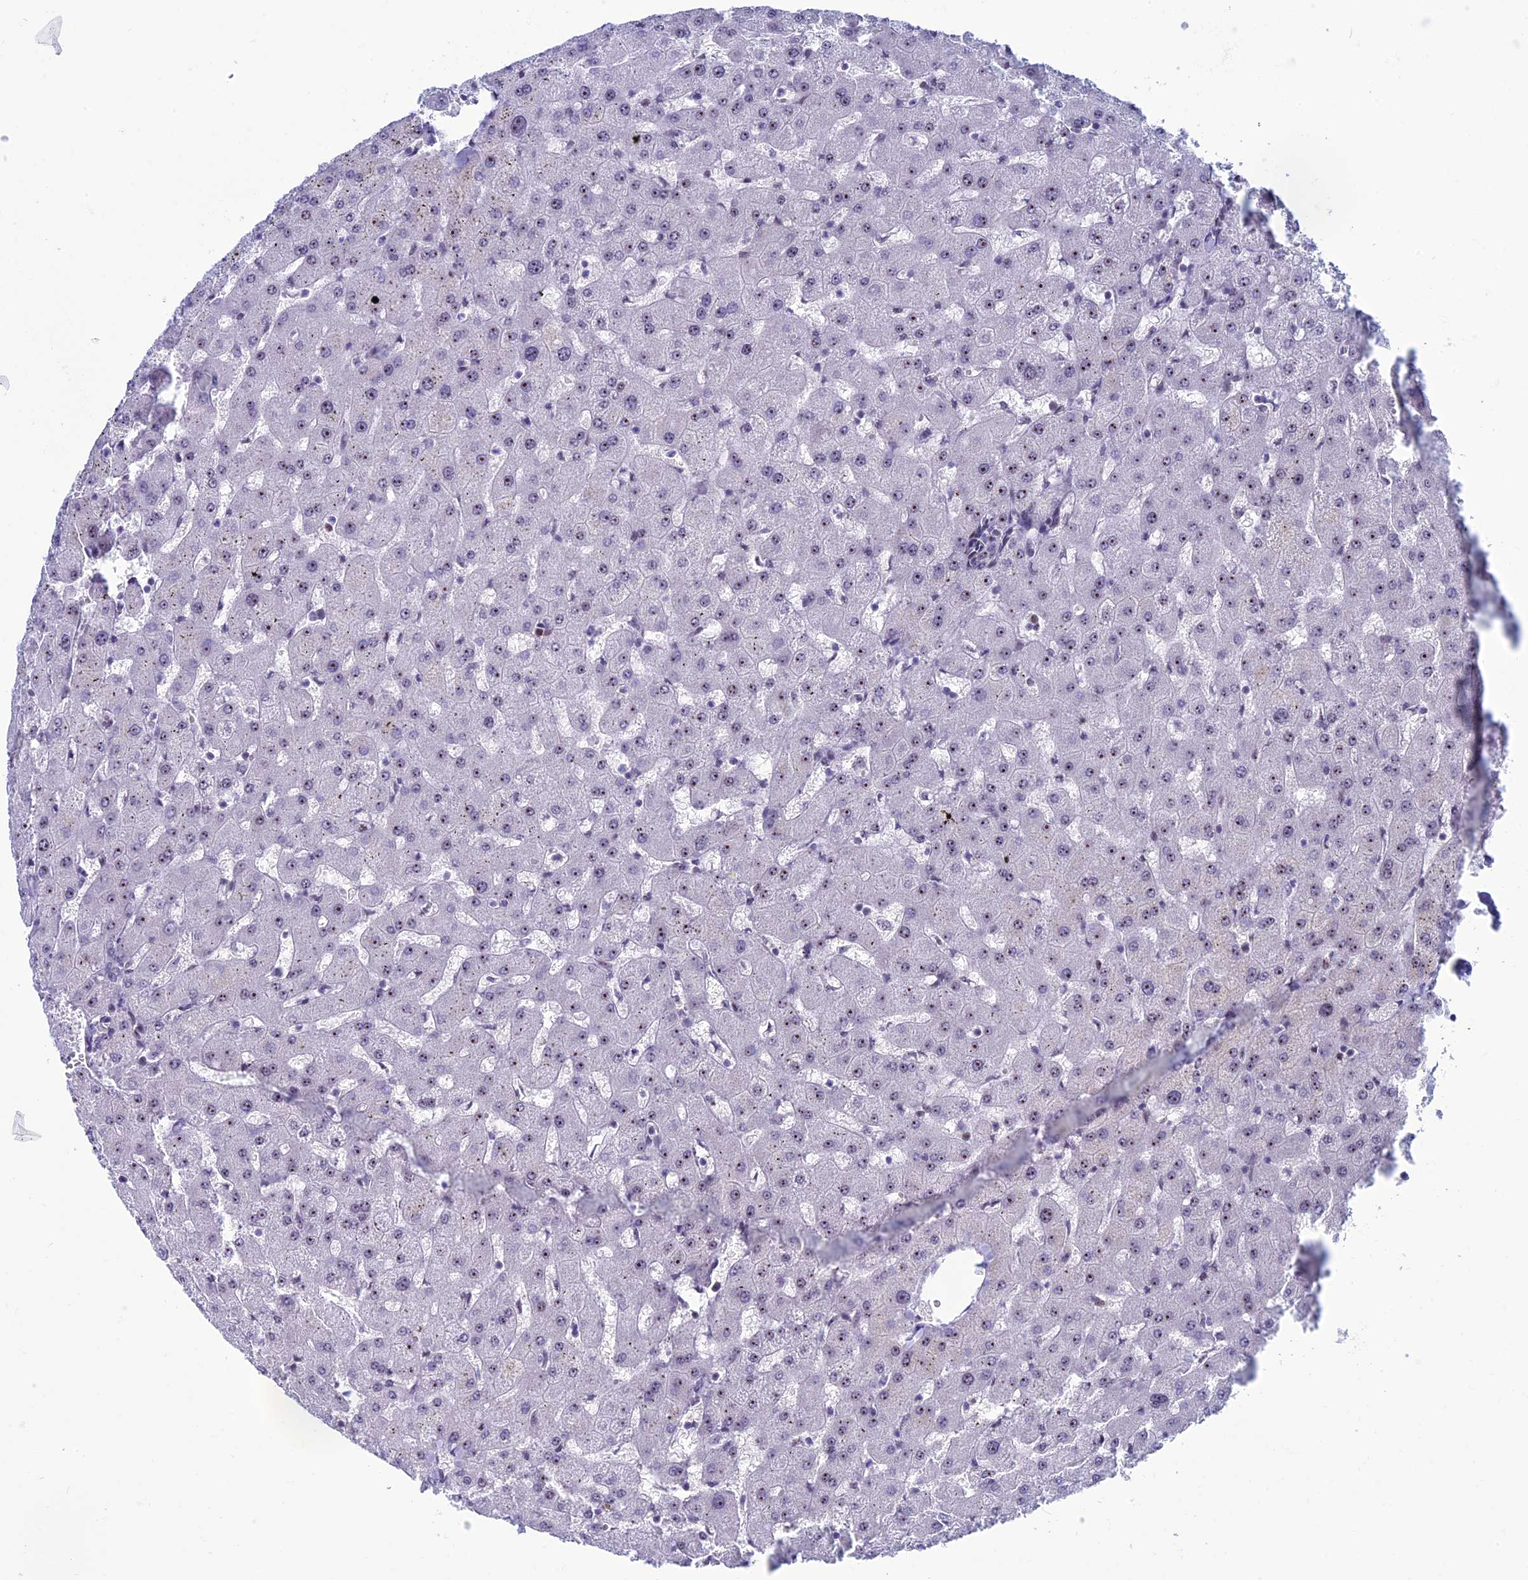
{"staining": {"intensity": "weak", "quantity": "<25%", "location": "nuclear"}, "tissue": "liver", "cell_type": "Cholangiocytes", "image_type": "normal", "snomed": [{"axis": "morphology", "description": "Normal tissue, NOS"}, {"axis": "topography", "description": "Liver"}], "caption": "Image shows no protein staining in cholangiocytes of benign liver.", "gene": "CCDC86", "patient": {"sex": "female", "age": 63}}